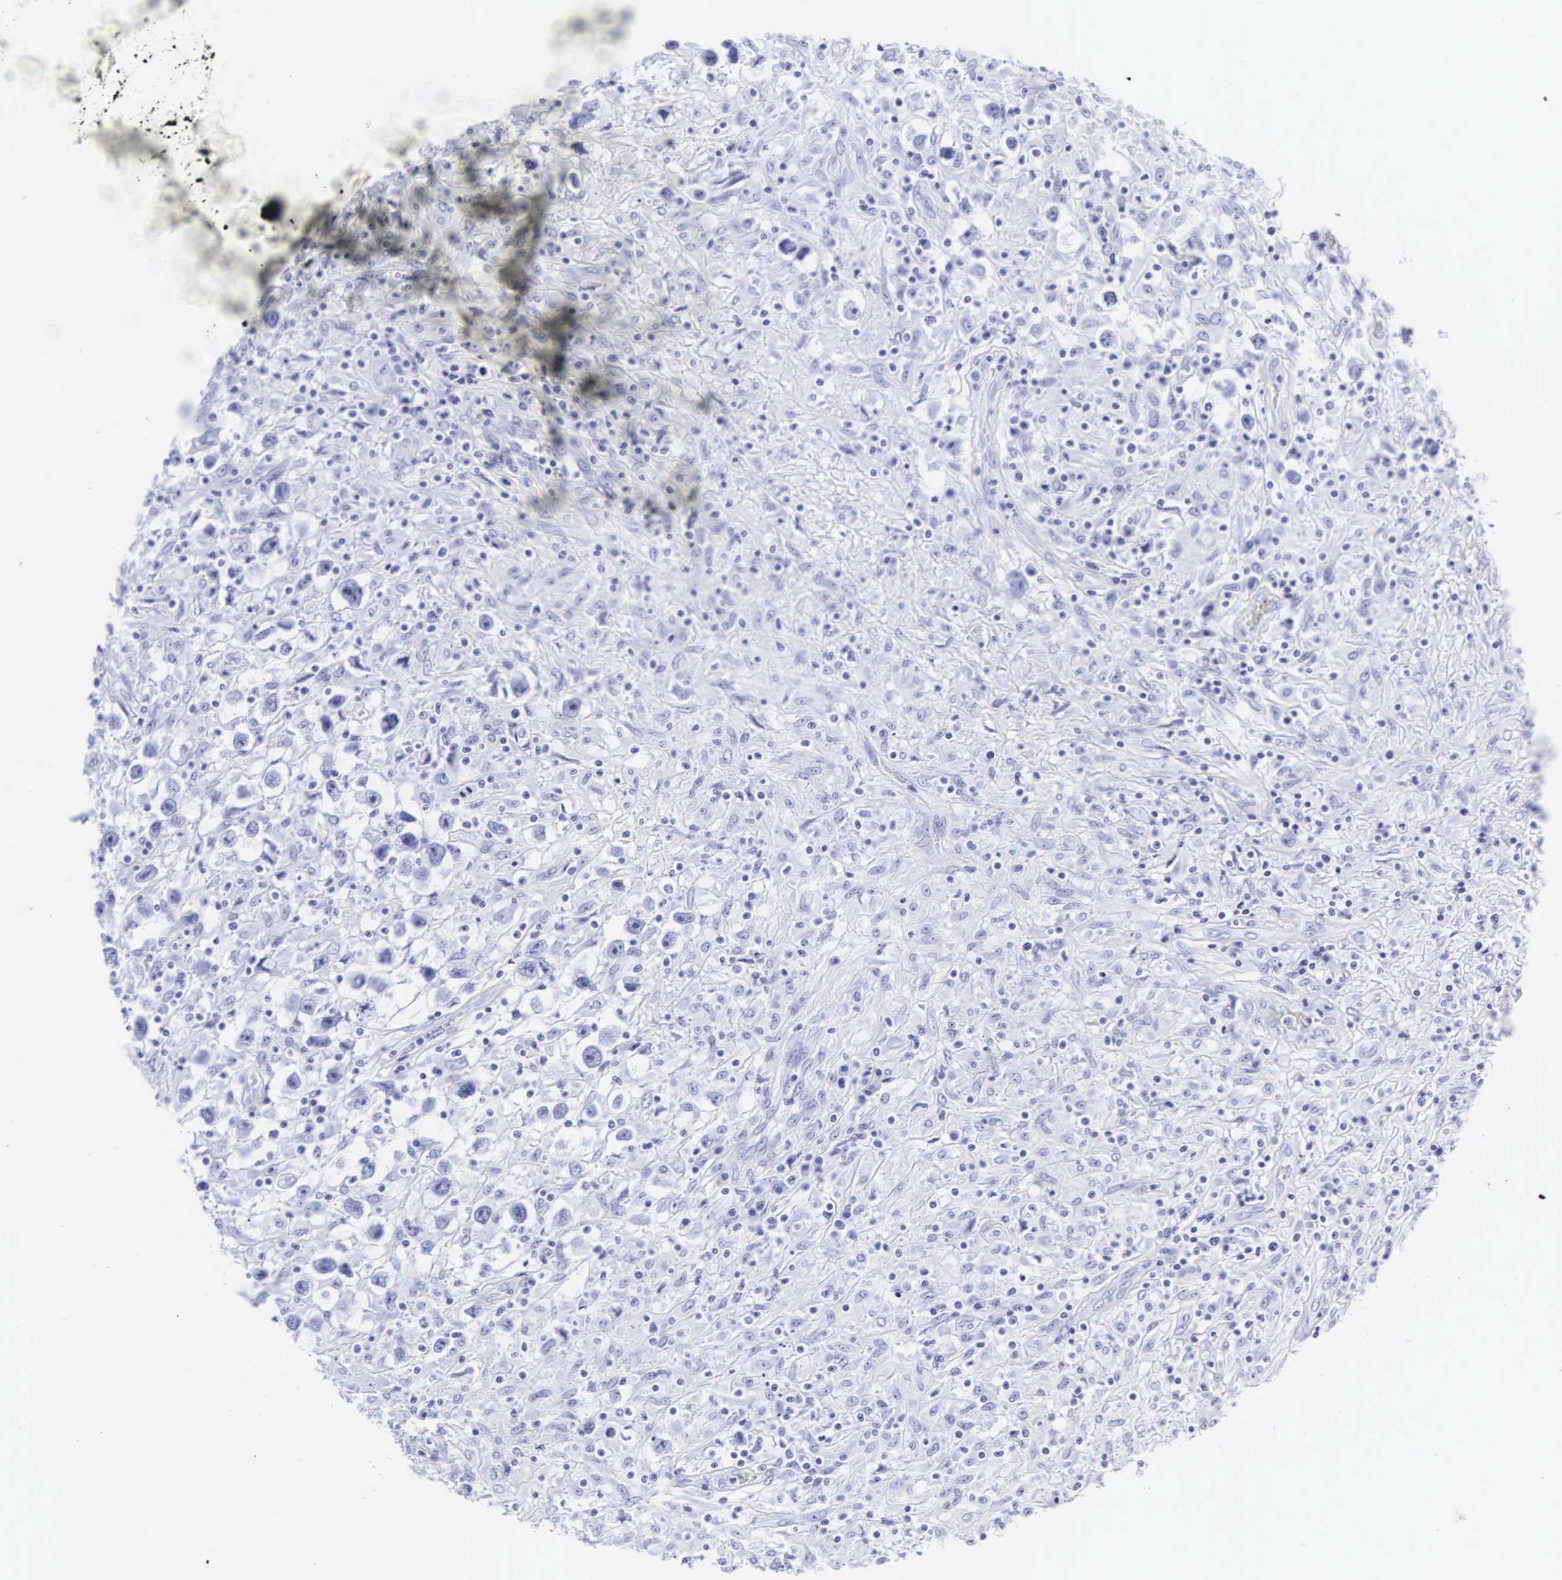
{"staining": {"intensity": "negative", "quantity": "none", "location": "none"}, "tissue": "testis cancer", "cell_type": "Tumor cells", "image_type": "cancer", "snomed": [{"axis": "morphology", "description": "Seminoma, NOS"}, {"axis": "topography", "description": "Testis"}], "caption": "Photomicrograph shows no significant protein expression in tumor cells of seminoma (testis).", "gene": "CGB3", "patient": {"sex": "male", "age": 34}}